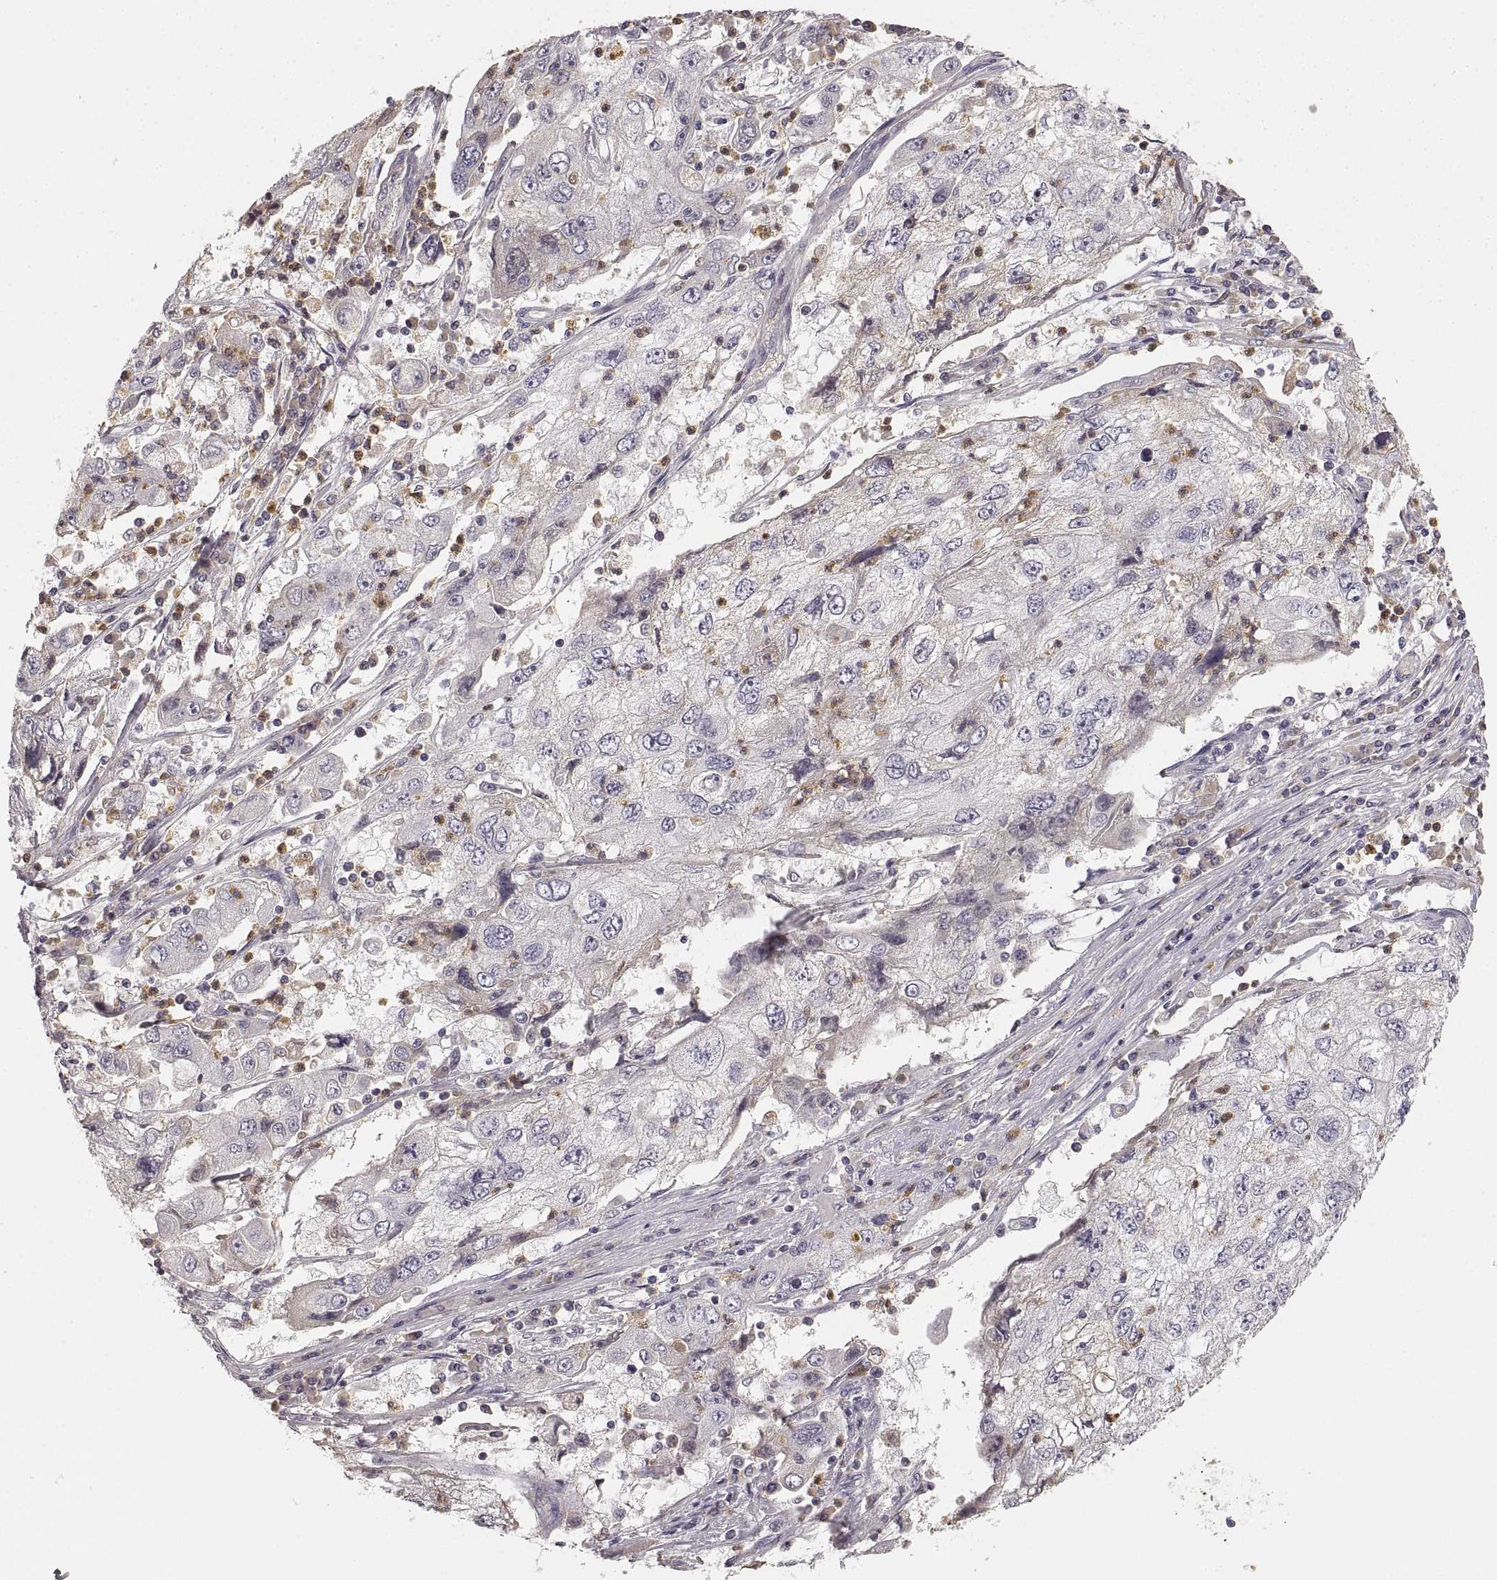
{"staining": {"intensity": "negative", "quantity": "none", "location": "none"}, "tissue": "cervical cancer", "cell_type": "Tumor cells", "image_type": "cancer", "snomed": [{"axis": "morphology", "description": "Squamous cell carcinoma, NOS"}, {"axis": "topography", "description": "Cervix"}], "caption": "An immunohistochemistry micrograph of squamous cell carcinoma (cervical) is shown. There is no staining in tumor cells of squamous cell carcinoma (cervical).", "gene": "RUNDC3A", "patient": {"sex": "female", "age": 36}}